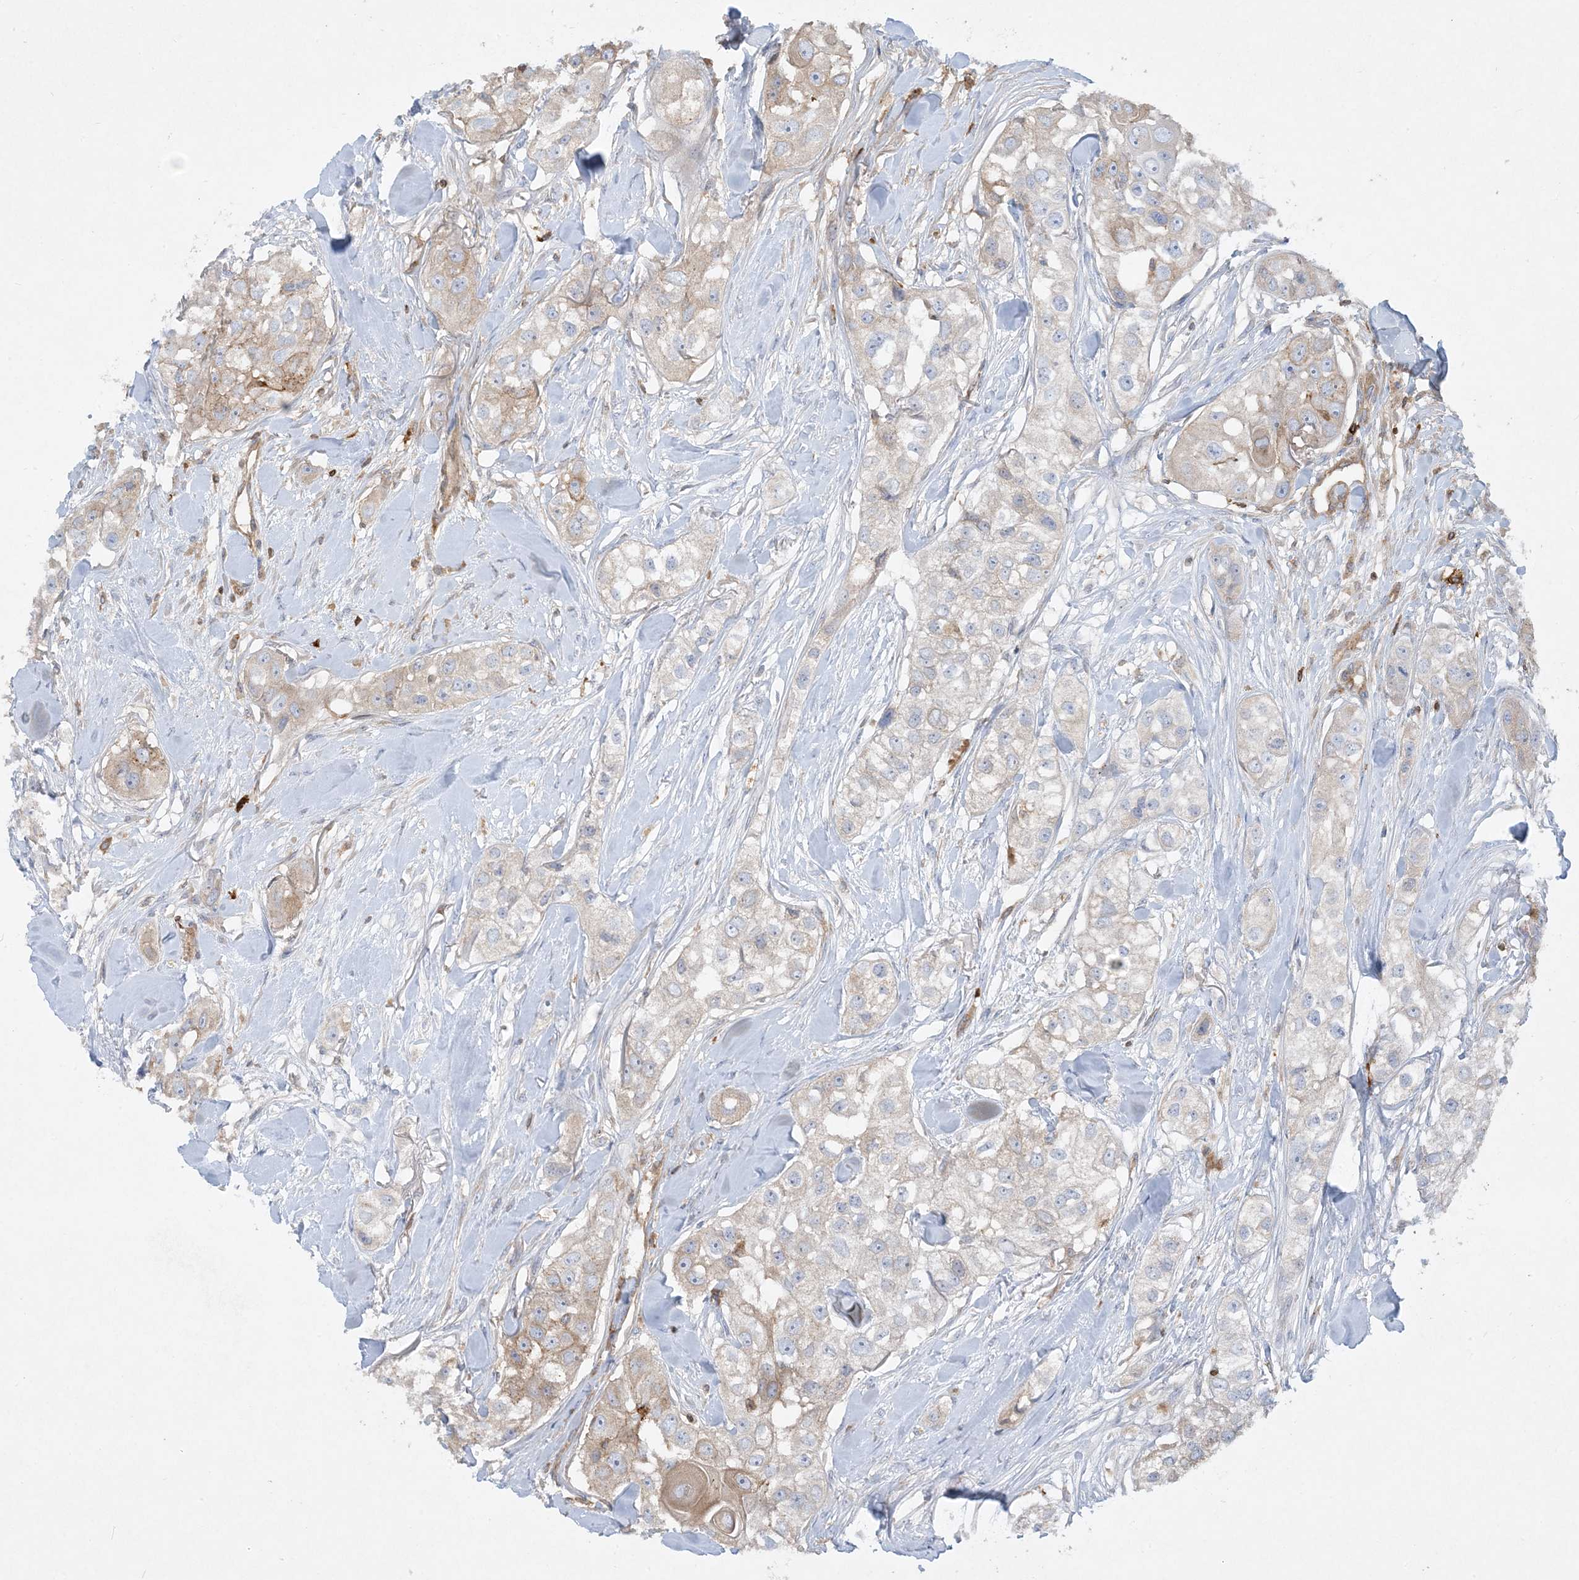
{"staining": {"intensity": "moderate", "quantity": "<25%", "location": "cytoplasmic/membranous"}, "tissue": "head and neck cancer", "cell_type": "Tumor cells", "image_type": "cancer", "snomed": [{"axis": "morphology", "description": "Normal tissue, NOS"}, {"axis": "morphology", "description": "Squamous cell carcinoma, NOS"}, {"axis": "topography", "description": "Skeletal muscle"}, {"axis": "topography", "description": "Head-Neck"}], "caption": "Head and neck cancer (squamous cell carcinoma) stained with a protein marker displays moderate staining in tumor cells.", "gene": "HLA-E", "patient": {"sex": "male", "age": 51}}